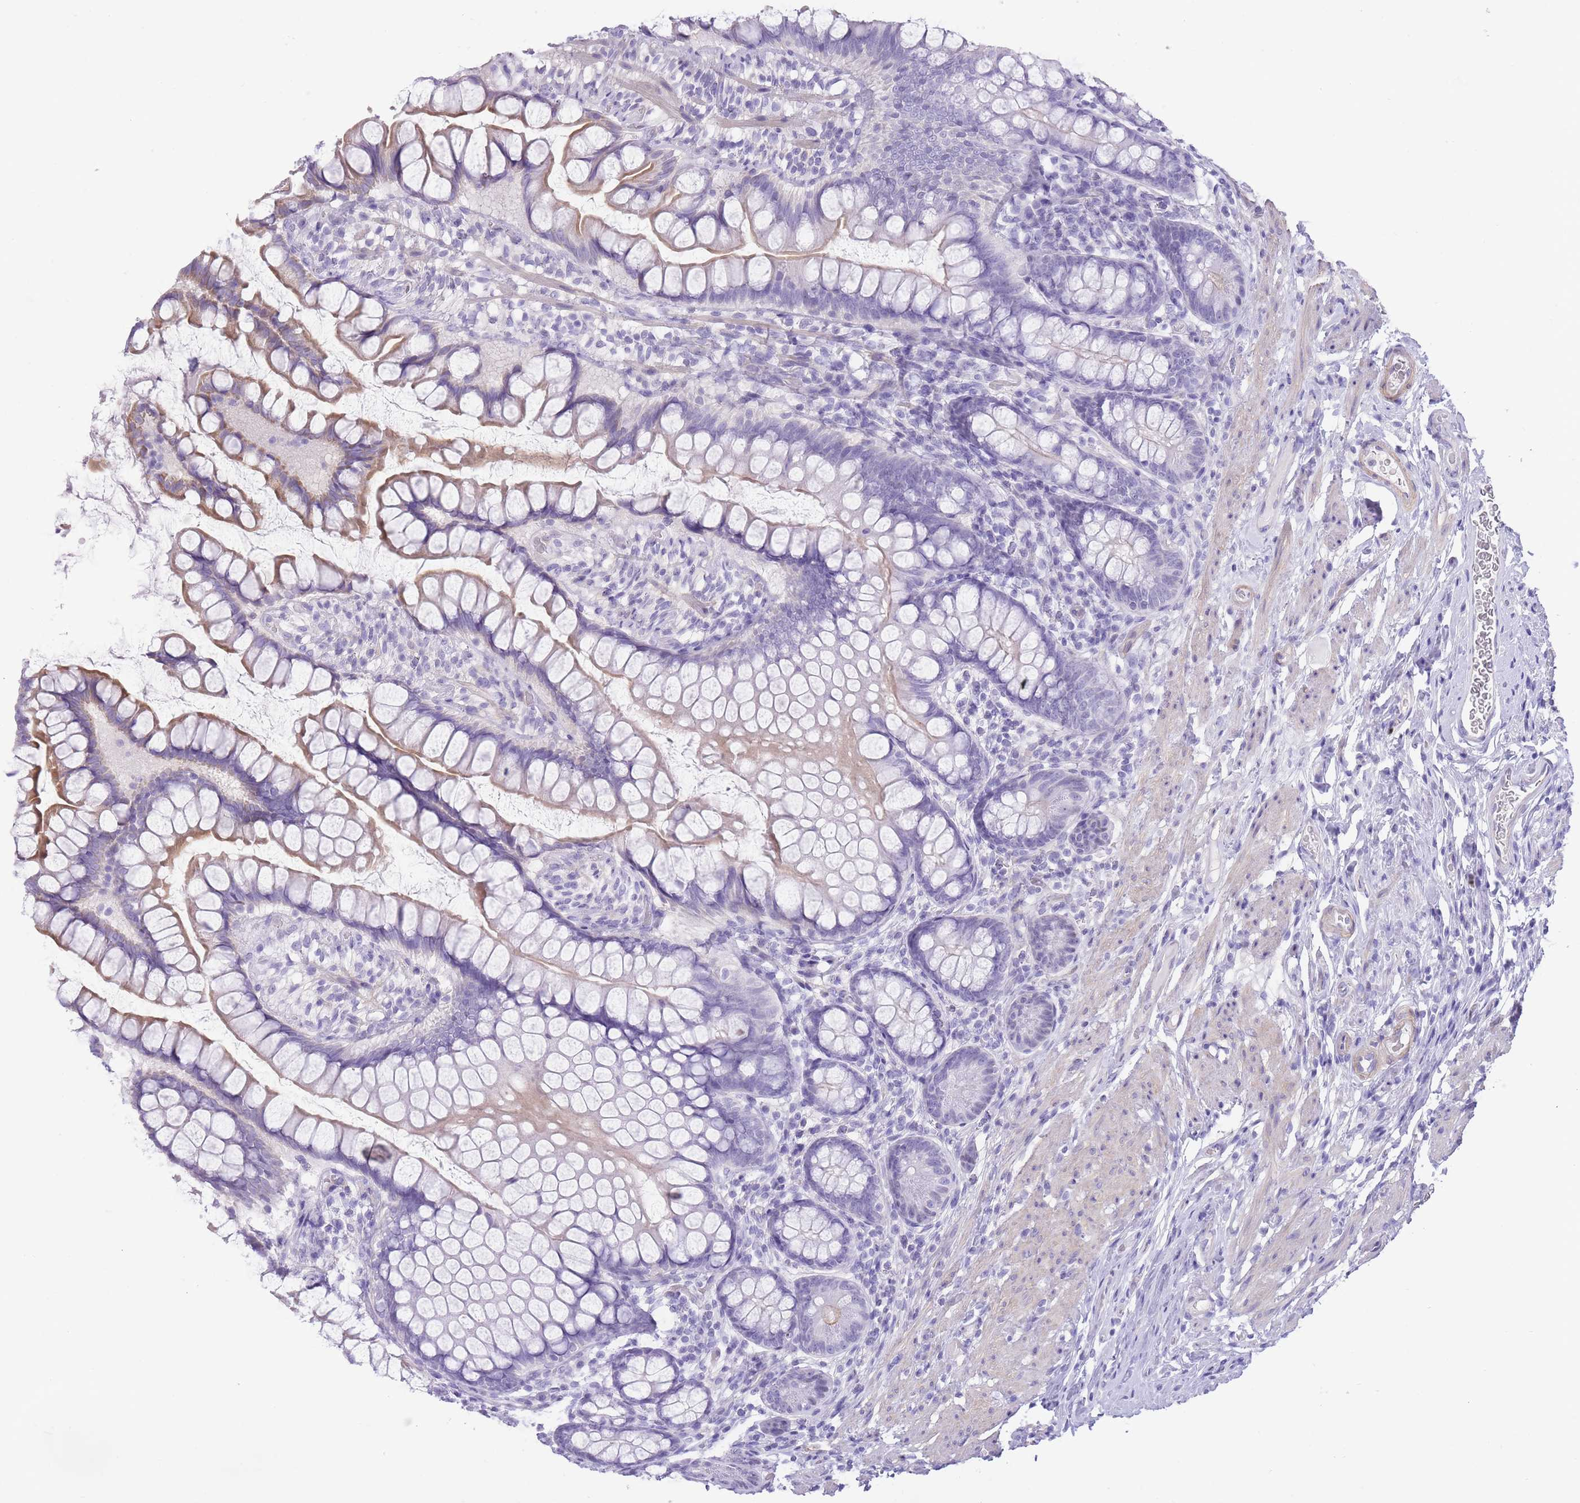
{"staining": {"intensity": "weak", "quantity": "25%-75%", "location": "cytoplasmic/membranous"}, "tissue": "small intestine", "cell_type": "Glandular cells", "image_type": "normal", "snomed": [{"axis": "morphology", "description": "Normal tissue, NOS"}, {"axis": "topography", "description": "Small intestine"}], "caption": "An image of human small intestine stained for a protein exhibits weak cytoplasmic/membranous brown staining in glandular cells. (DAB IHC, brown staining for protein, blue staining for nuclei).", "gene": "OR11H12", "patient": {"sex": "male", "age": 70}}